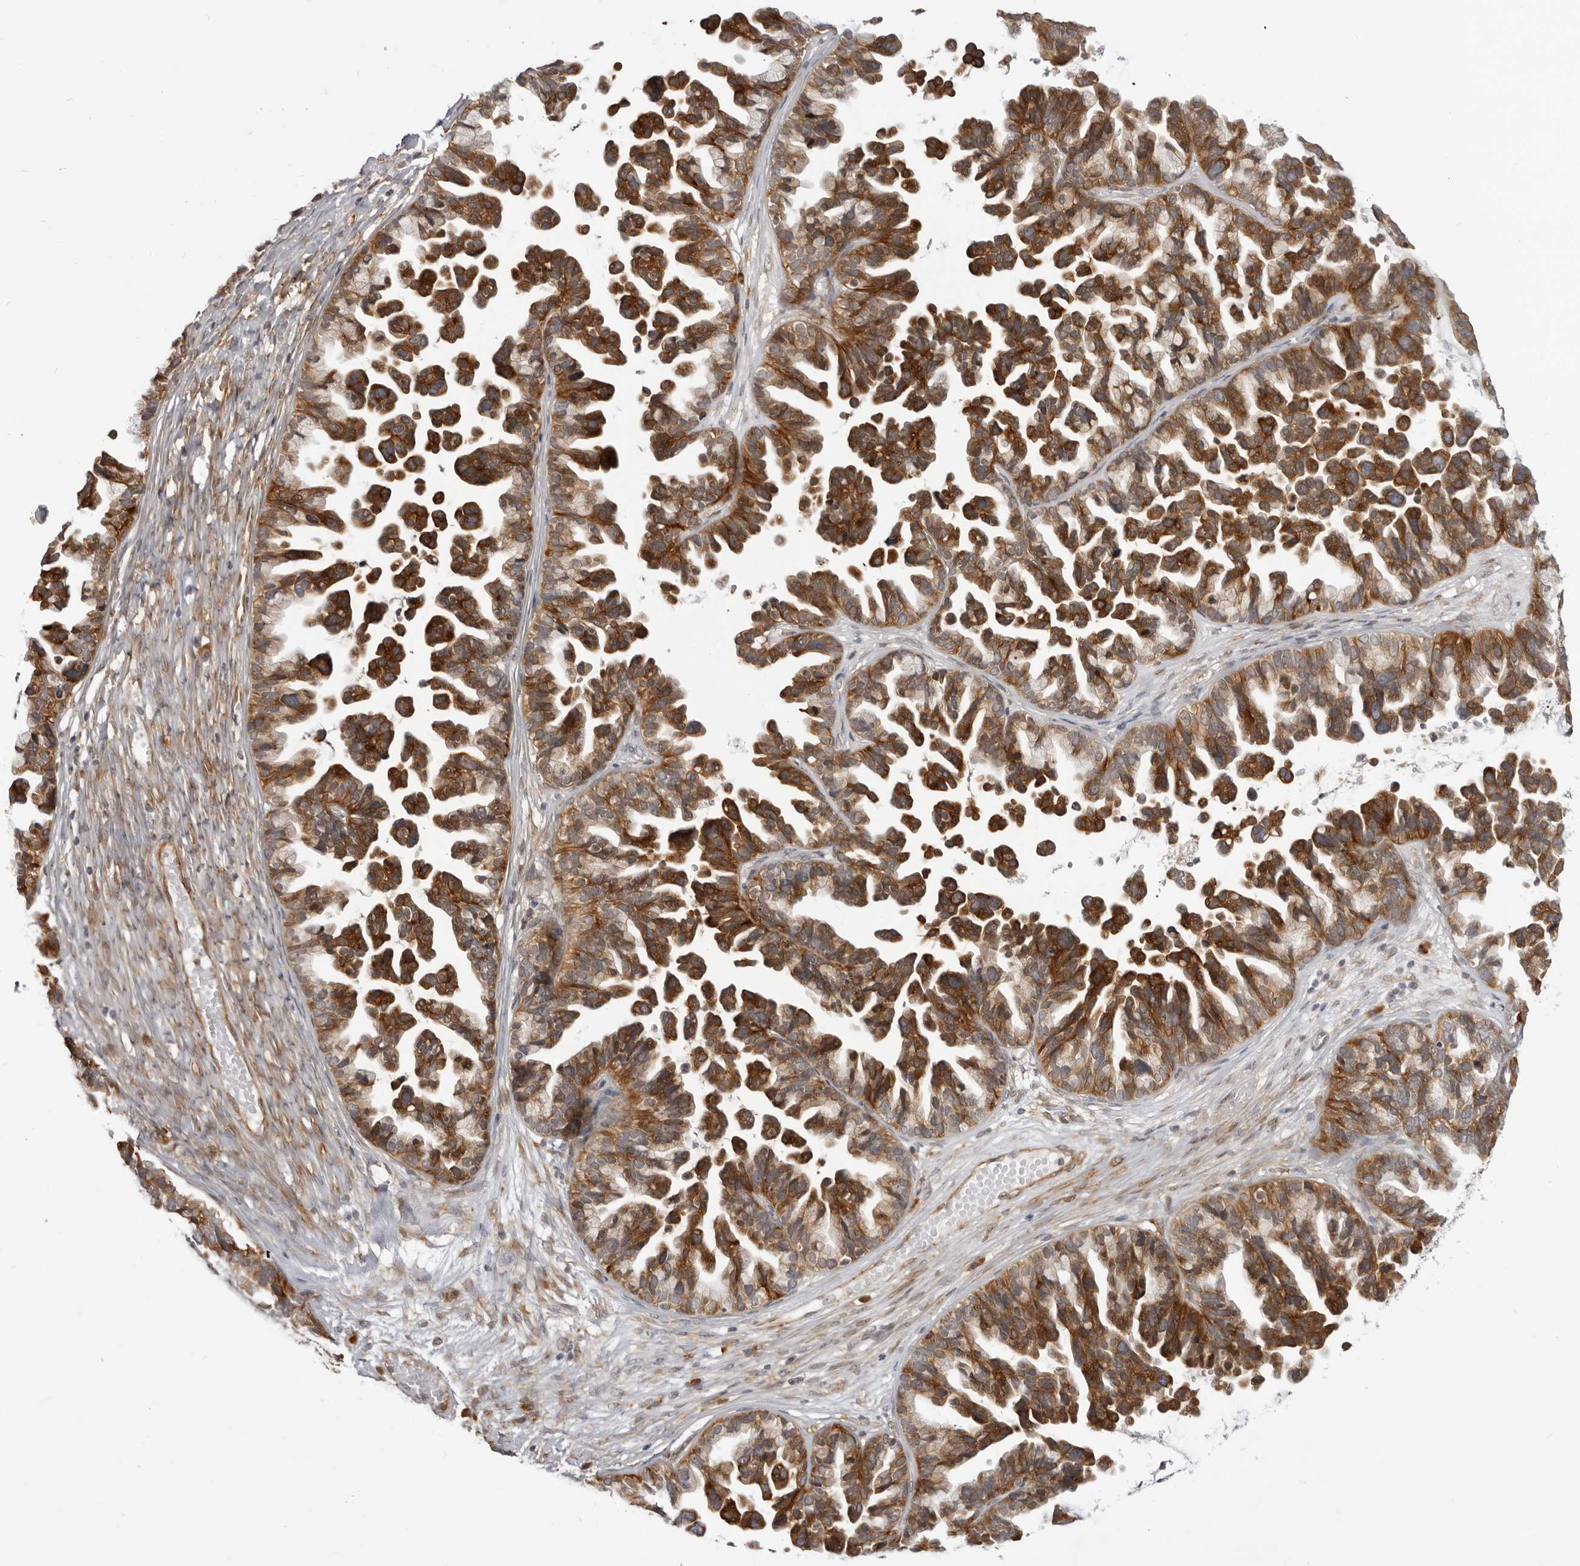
{"staining": {"intensity": "strong", "quantity": ">75%", "location": "cytoplasmic/membranous"}, "tissue": "ovarian cancer", "cell_type": "Tumor cells", "image_type": "cancer", "snomed": [{"axis": "morphology", "description": "Cystadenocarcinoma, serous, NOS"}, {"axis": "topography", "description": "Ovary"}], "caption": "A high-resolution histopathology image shows IHC staining of serous cystadenocarcinoma (ovarian), which exhibits strong cytoplasmic/membranous expression in approximately >75% of tumor cells. (DAB IHC with brightfield microscopy, high magnification).", "gene": "SRGAP2", "patient": {"sex": "female", "age": 56}}